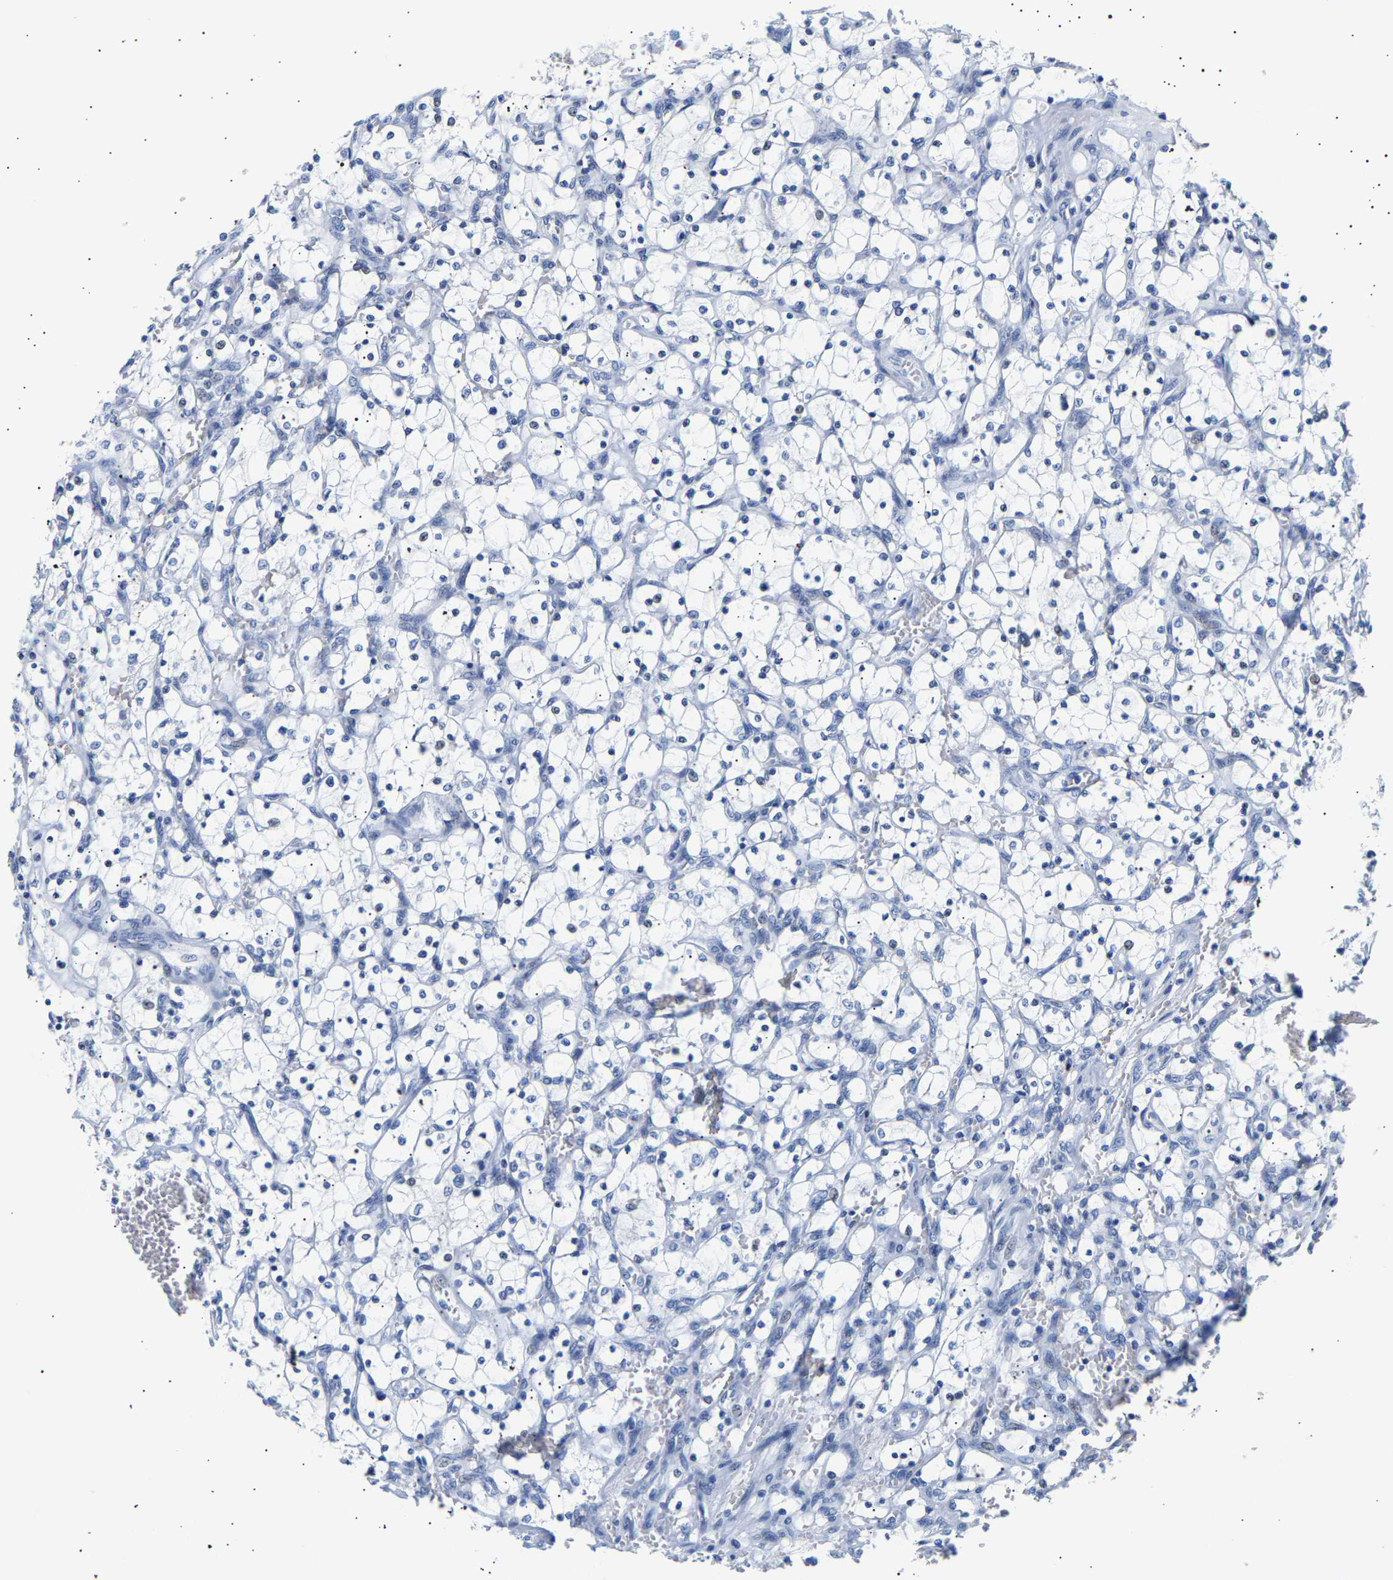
{"staining": {"intensity": "negative", "quantity": "none", "location": "none"}, "tissue": "renal cancer", "cell_type": "Tumor cells", "image_type": "cancer", "snomed": [{"axis": "morphology", "description": "Adenocarcinoma, NOS"}, {"axis": "topography", "description": "Kidney"}], "caption": "There is no significant positivity in tumor cells of renal cancer.", "gene": "SPINK2", "patient": {"sex": "female", "age": 69}}